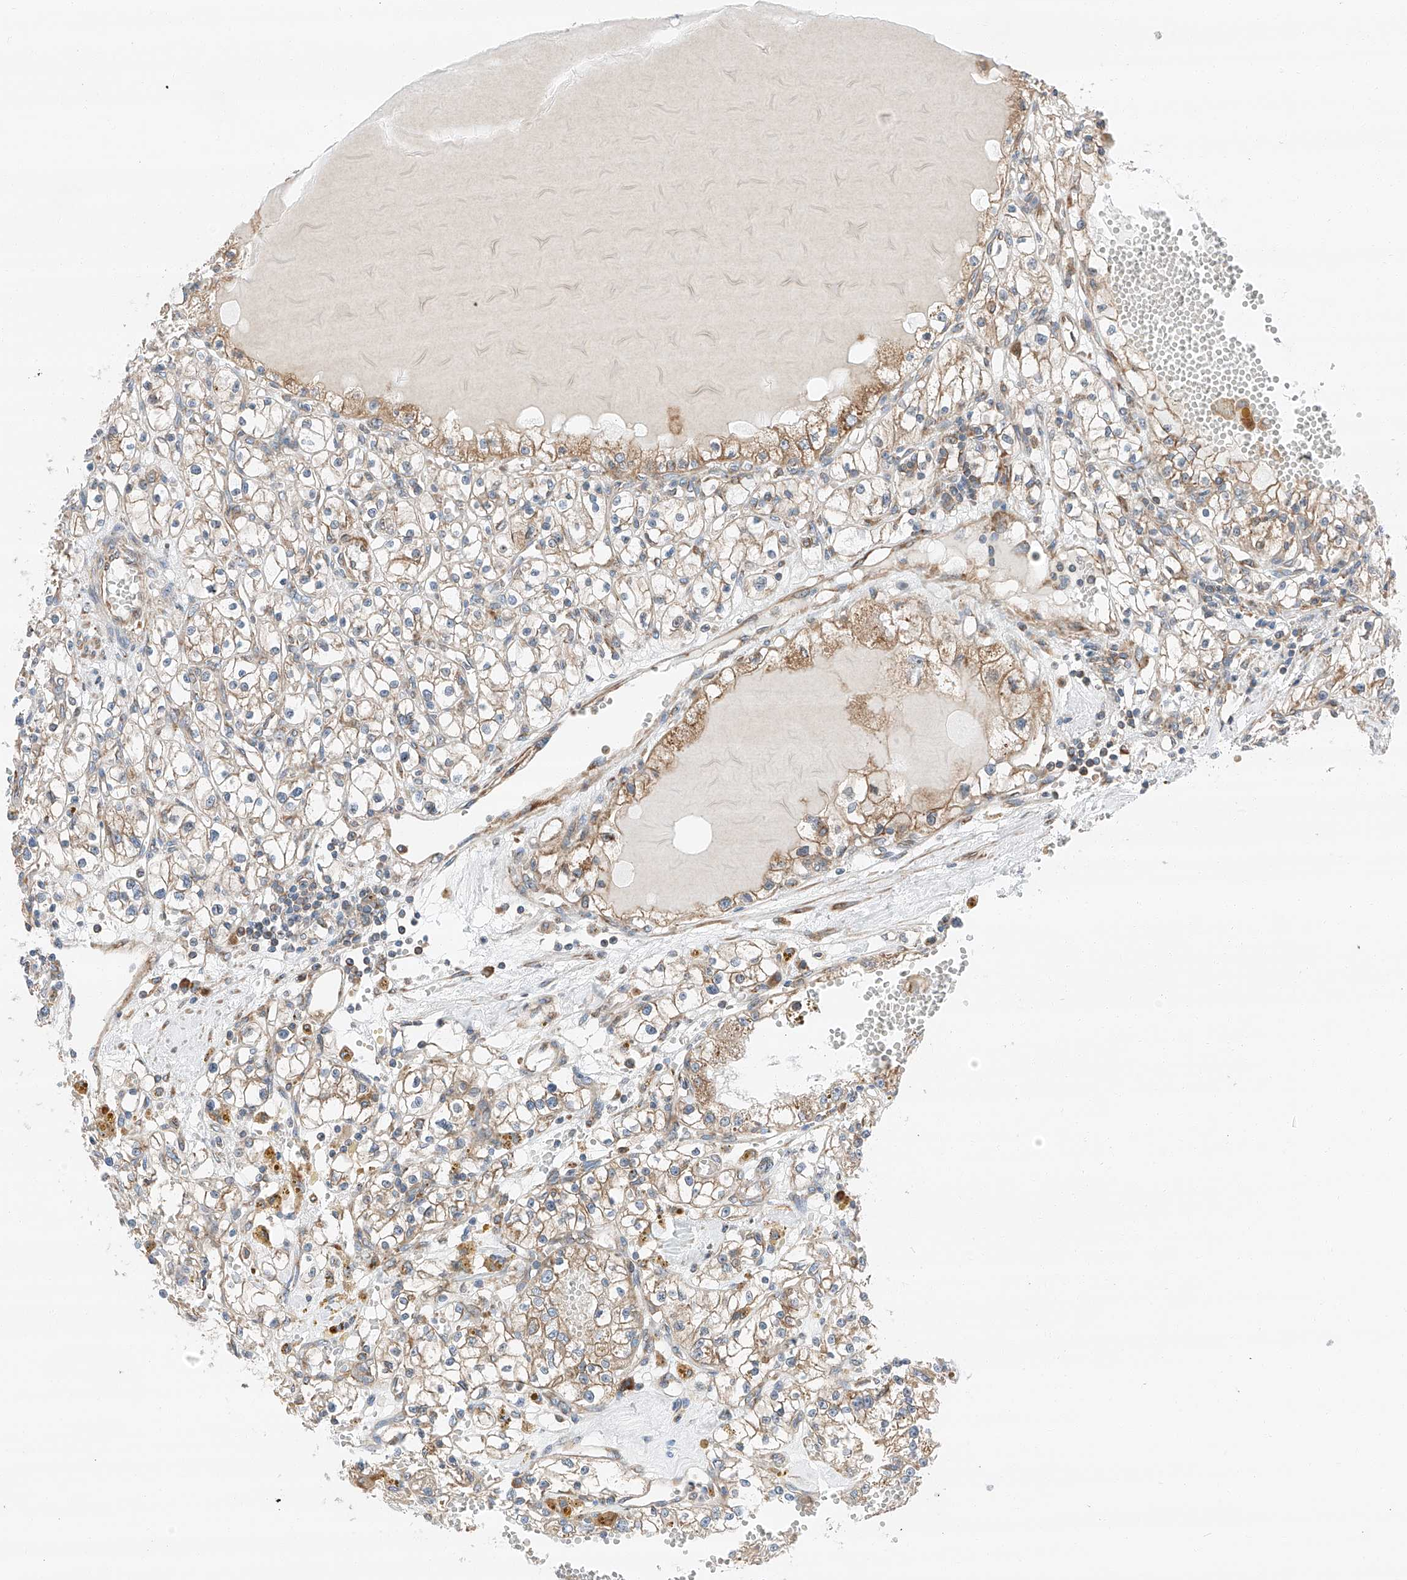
{"staining": {"intensity": "weak", "quantity": "25%-75%", "location": "cytoplasmic/membranous"}, "tissue": "renal cancer", "cell_type": "Tumor cells", "image_type": "cancer", "snomed": [{"axis": "morphology", "description": "Adenocarcinoma, NOS"}, {"axis": "topography", "description": "Kidney"}], "caption": "Tumor cells exhibit weak cytoplasmic/membranous expression in approximately 25%-75% of cells in renal cancer (adenocarcinoma).", "gene": "ZC3H15", "patient": {"sex": "male", "age": 56}}